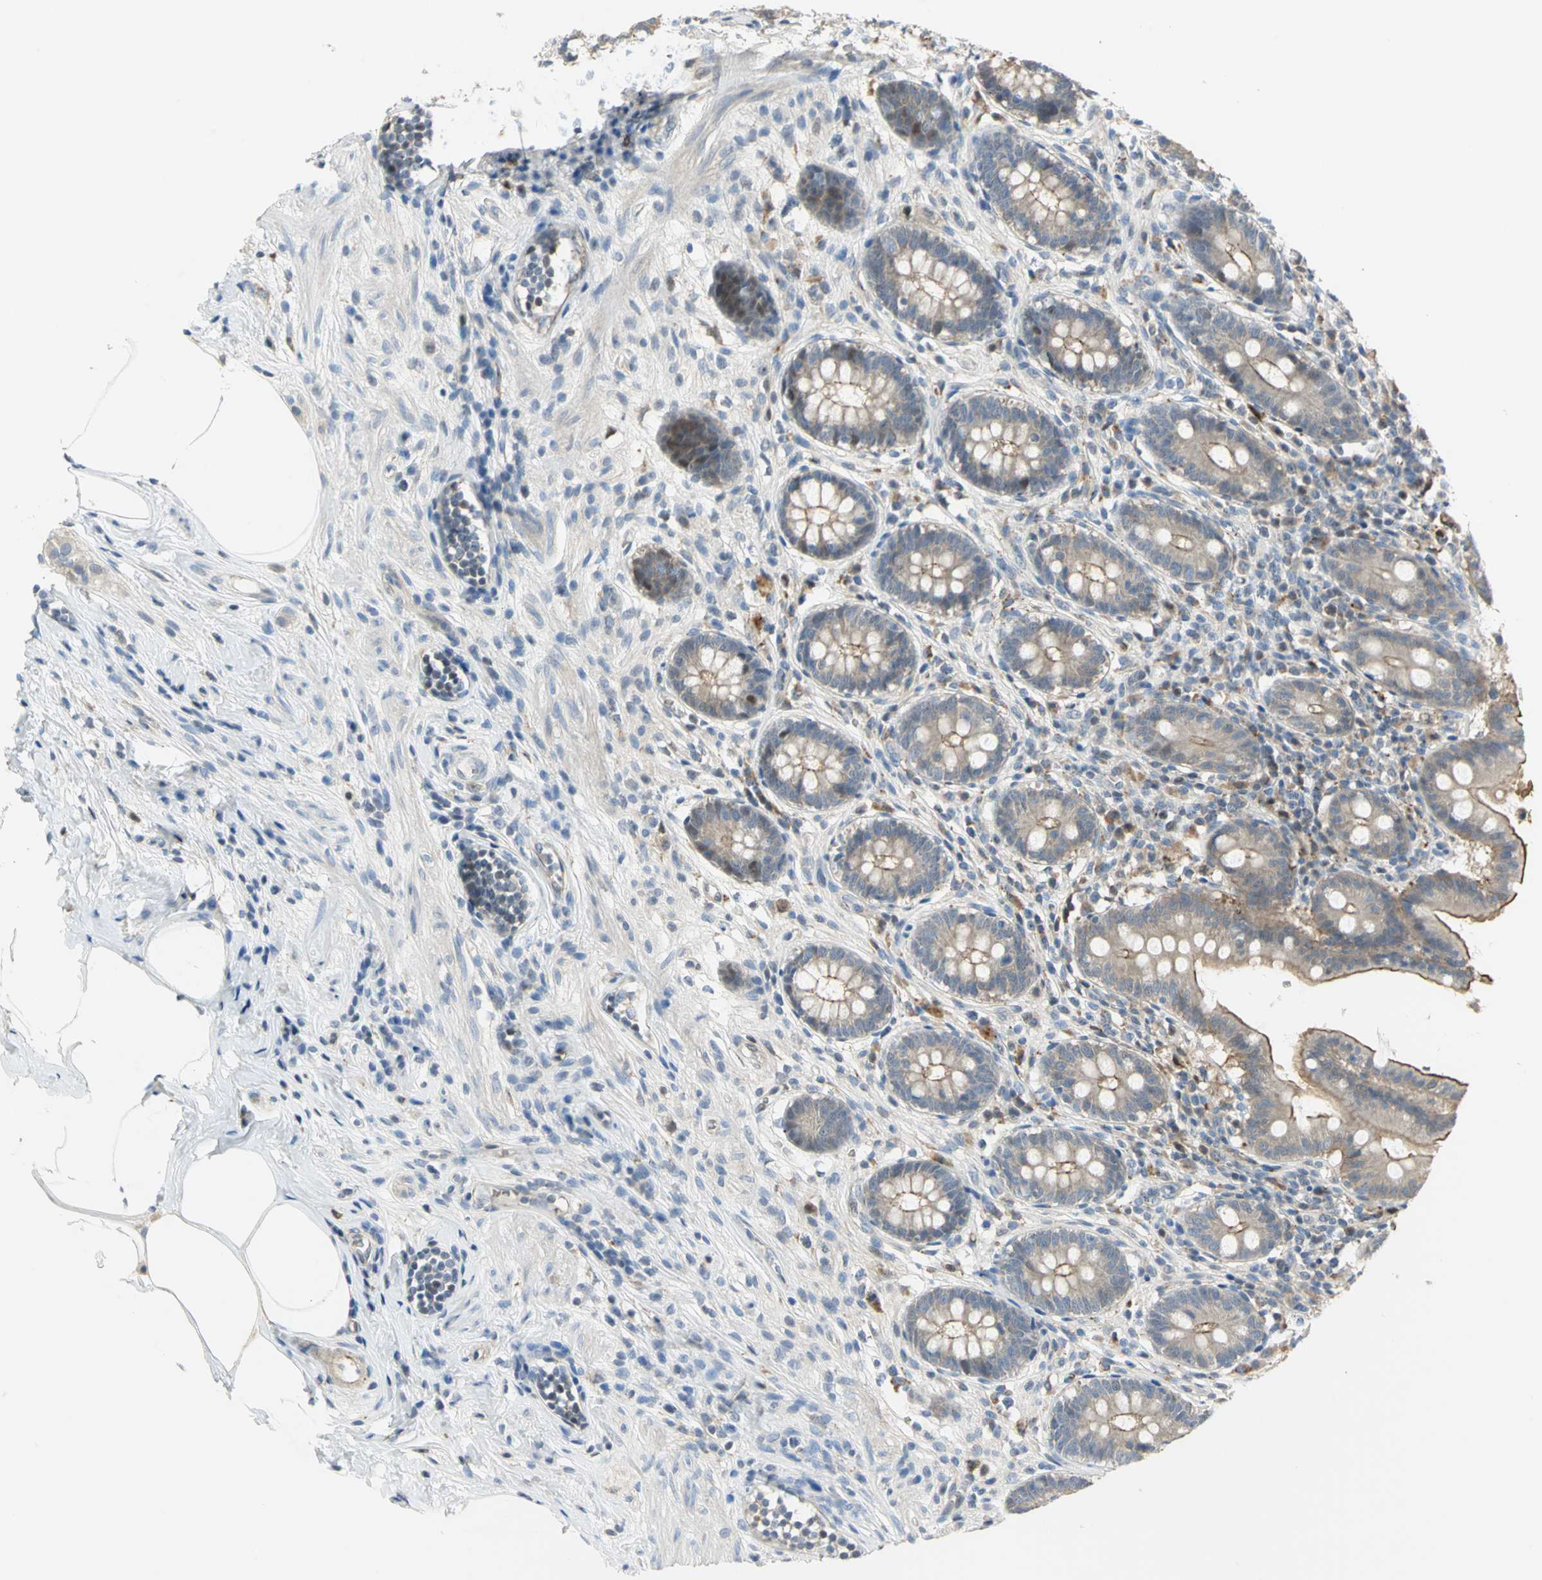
{"staining": {"intensity": "moderate", "quantity": ">75%", "location": "cytoplasmic/membranous"}, "tissue": "appendix", "cell_type": "Glandular cells", "image_type": "normal", "snomed": [{"axis": "morphology", "description": "Normal tissue, NOS"}, {"axis": "topography", "description": "Appendix"}], "caption": "An immunohistochemistry image of unremarkable tissue is shown. Protein staining in brown shows moderate cytoplasmic/membranous positivity in appendix within glandular cells. Using DAB (3,3'-diaminobenzidine) (brown) and hematoxylin (blue) stains, captured at high magnification using brightfield microscopy.", "gene": "ANK1", "patient": {"sex": "female", "age": 50}}